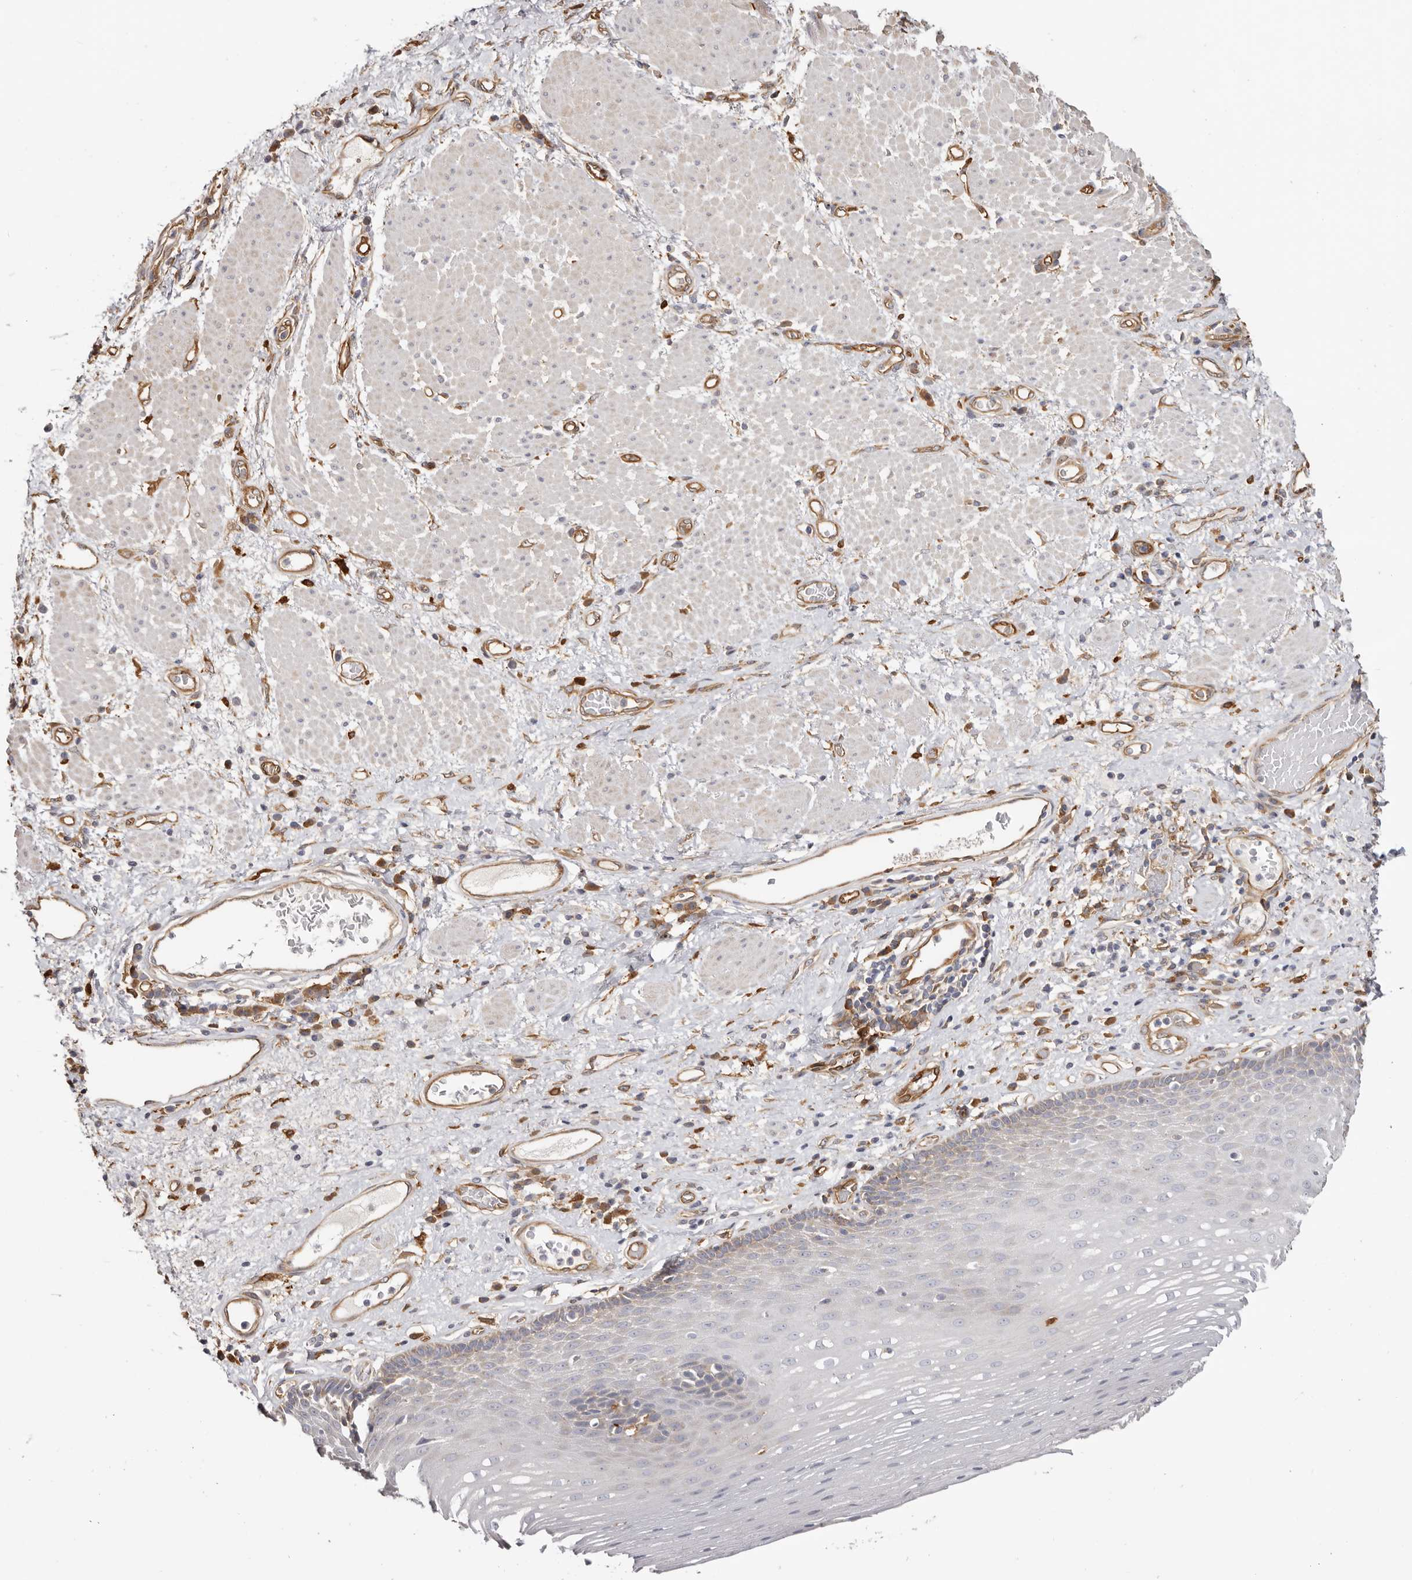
{"staining": {"intensity": "moderate", "quantity": "<25%", "location": "cytoplasmic/membranous"}, "tissue": "esophagus", "cell_type": "Squamous epithelial cells", "image_type": "normal", "snomed": [{"axis": "morphology", "description": "Normal tissue, NOS"}, {"axis": "morphology", "description": "Adenocarcinoma, NOS"}, {"axis": "topography", "description": "Esophagus"}], "caption": "The image exhibits immunohistochemical staining of unremarkable esophagus. There is moderate cytoplasmic/membranous positivity is appreciated in approximately <25% of squamous epithelial cells.", "gene": "LAP3", "patient": {"sex": "male", "age": 62}}